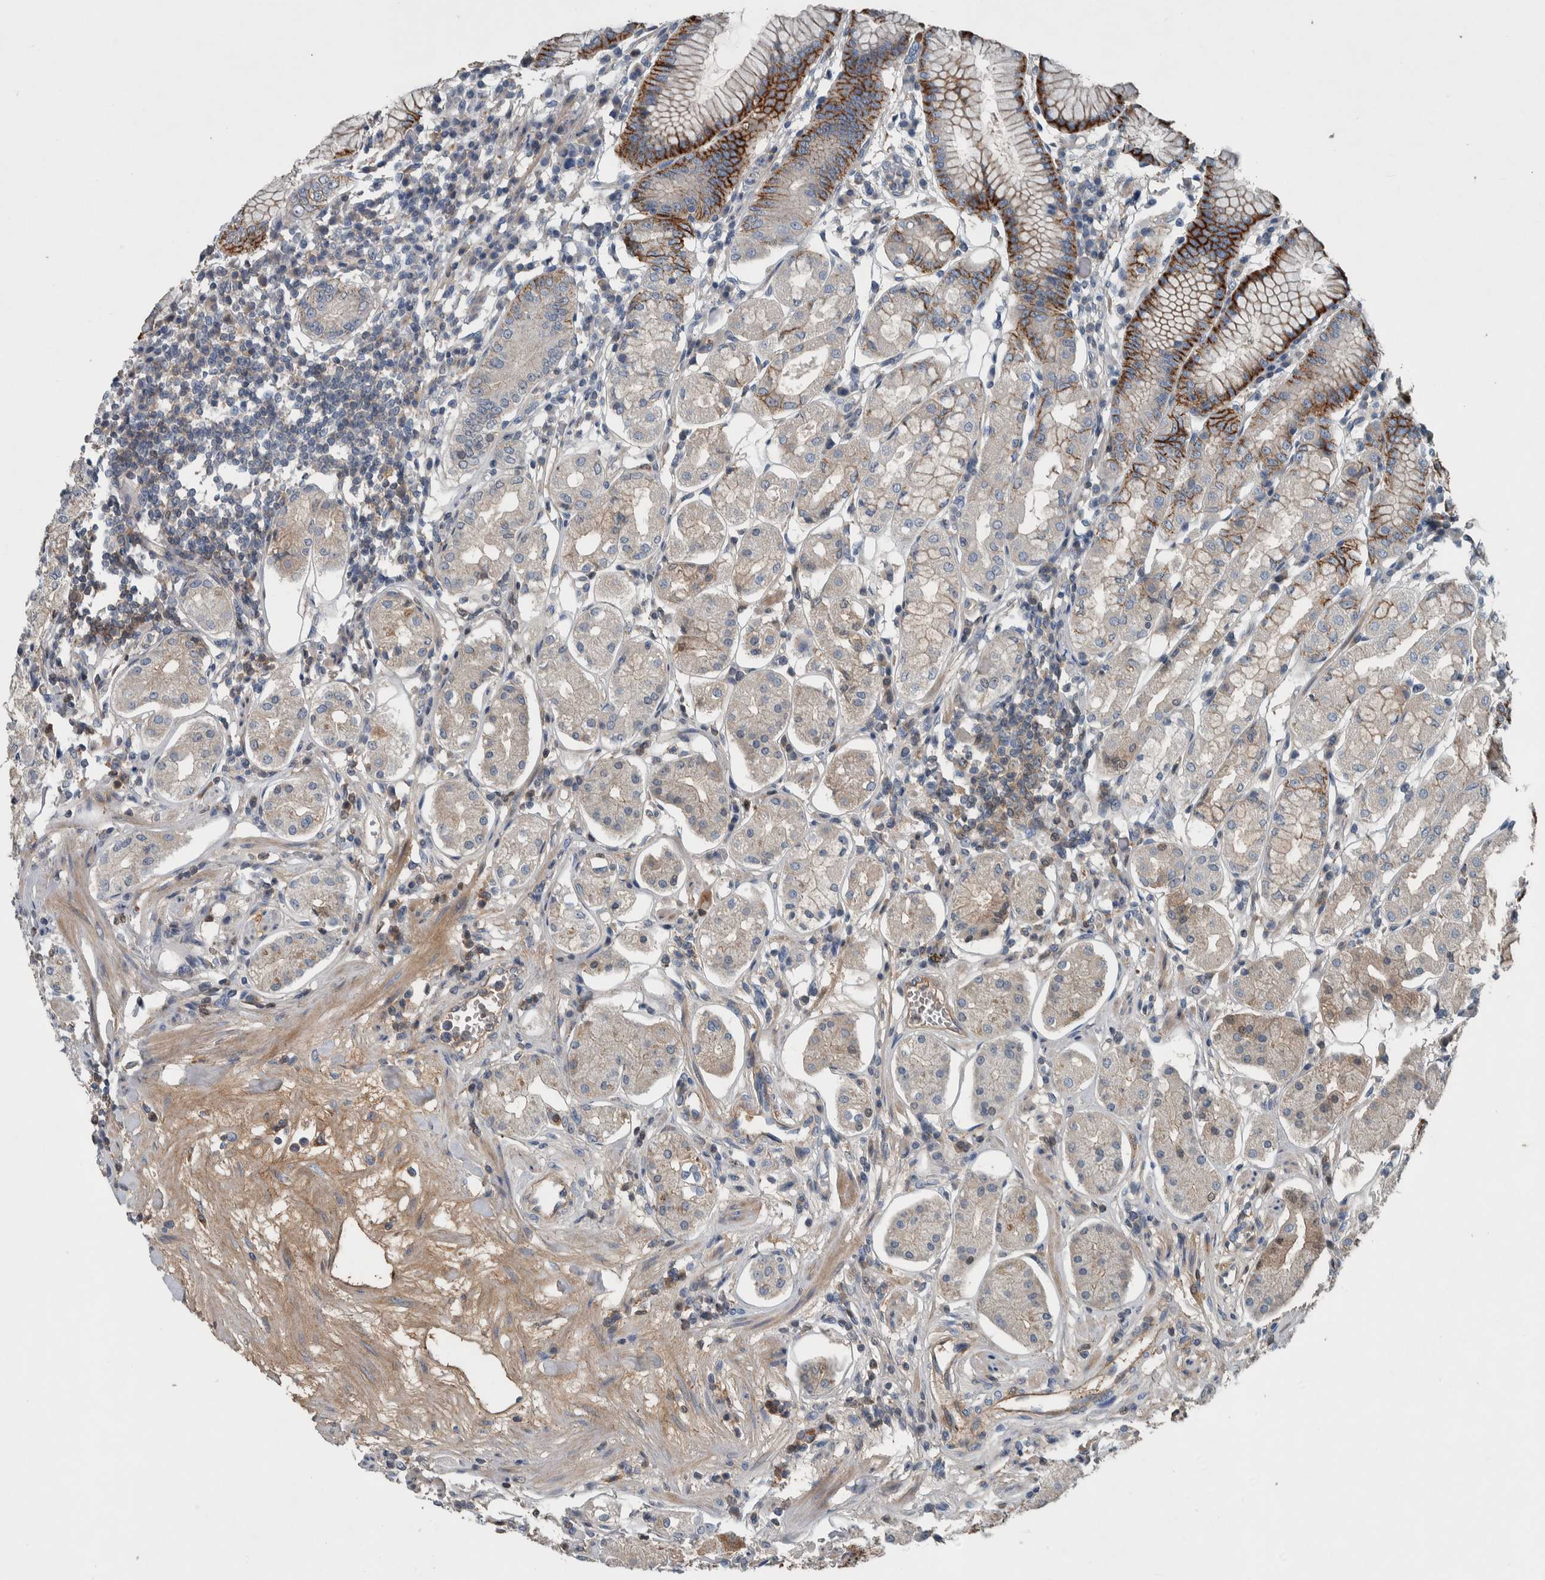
{"staining": {"intensity": "strong", "quantity": "<25%", "location": "cytoplasmic/membranous"}, "tissue": "stomach", "cell_type": "Glandular cells", "image_type": "normal", "snomed": [{"axis": "morphology", "description": "Normal tissue, NOS"}, {"axis": "topography", "description": "Stomach"}, {"axis": "topography", "description": "Stomach, lower"}], "caption": "Protein expression analysis of unremarkable stomach reveals strong cytoplasmic/membranous positivity in approximately <25% of glandular cells.", "gene": "SERPINC1", "patient": {"sex": "female", "age": 56}}